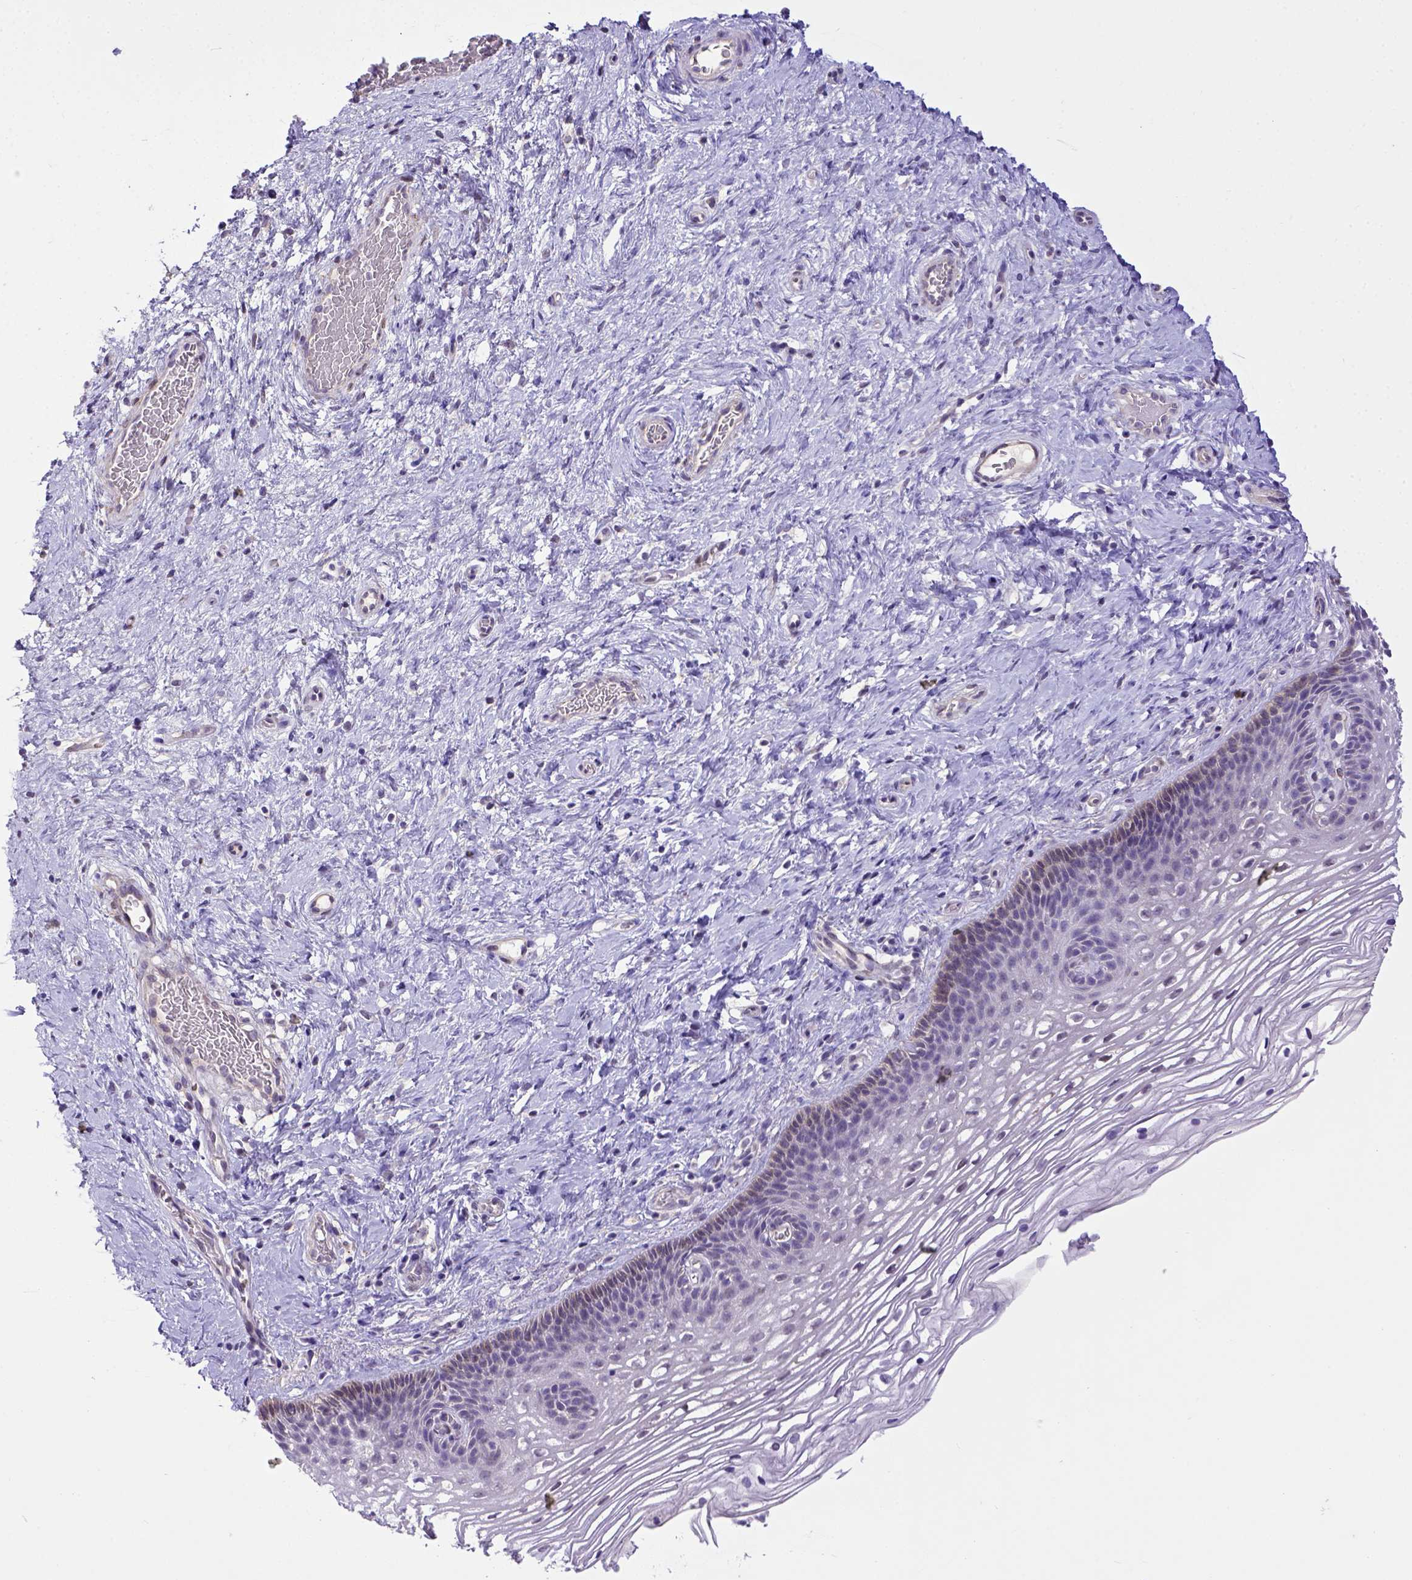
{"staining": {"intensity": "negative", "quantity": "none", "location": "none"}, "tissue": "cervix", "cell_type": "Glandular cells", "image_type": "normal", "snomed": [{"axis": "morphology", "description": "Normal tissue, NOS"}, {"axis": "topography", "description": "Cervix"}], "caption": "Glandular cells are negative for brown protein staining in normal cervix. (DAB immunohistochemistry visualized using brightfield microscopy, high magnification).", "gene": "BTN1A1", "patient": {"sex": "female", "age": 34}}